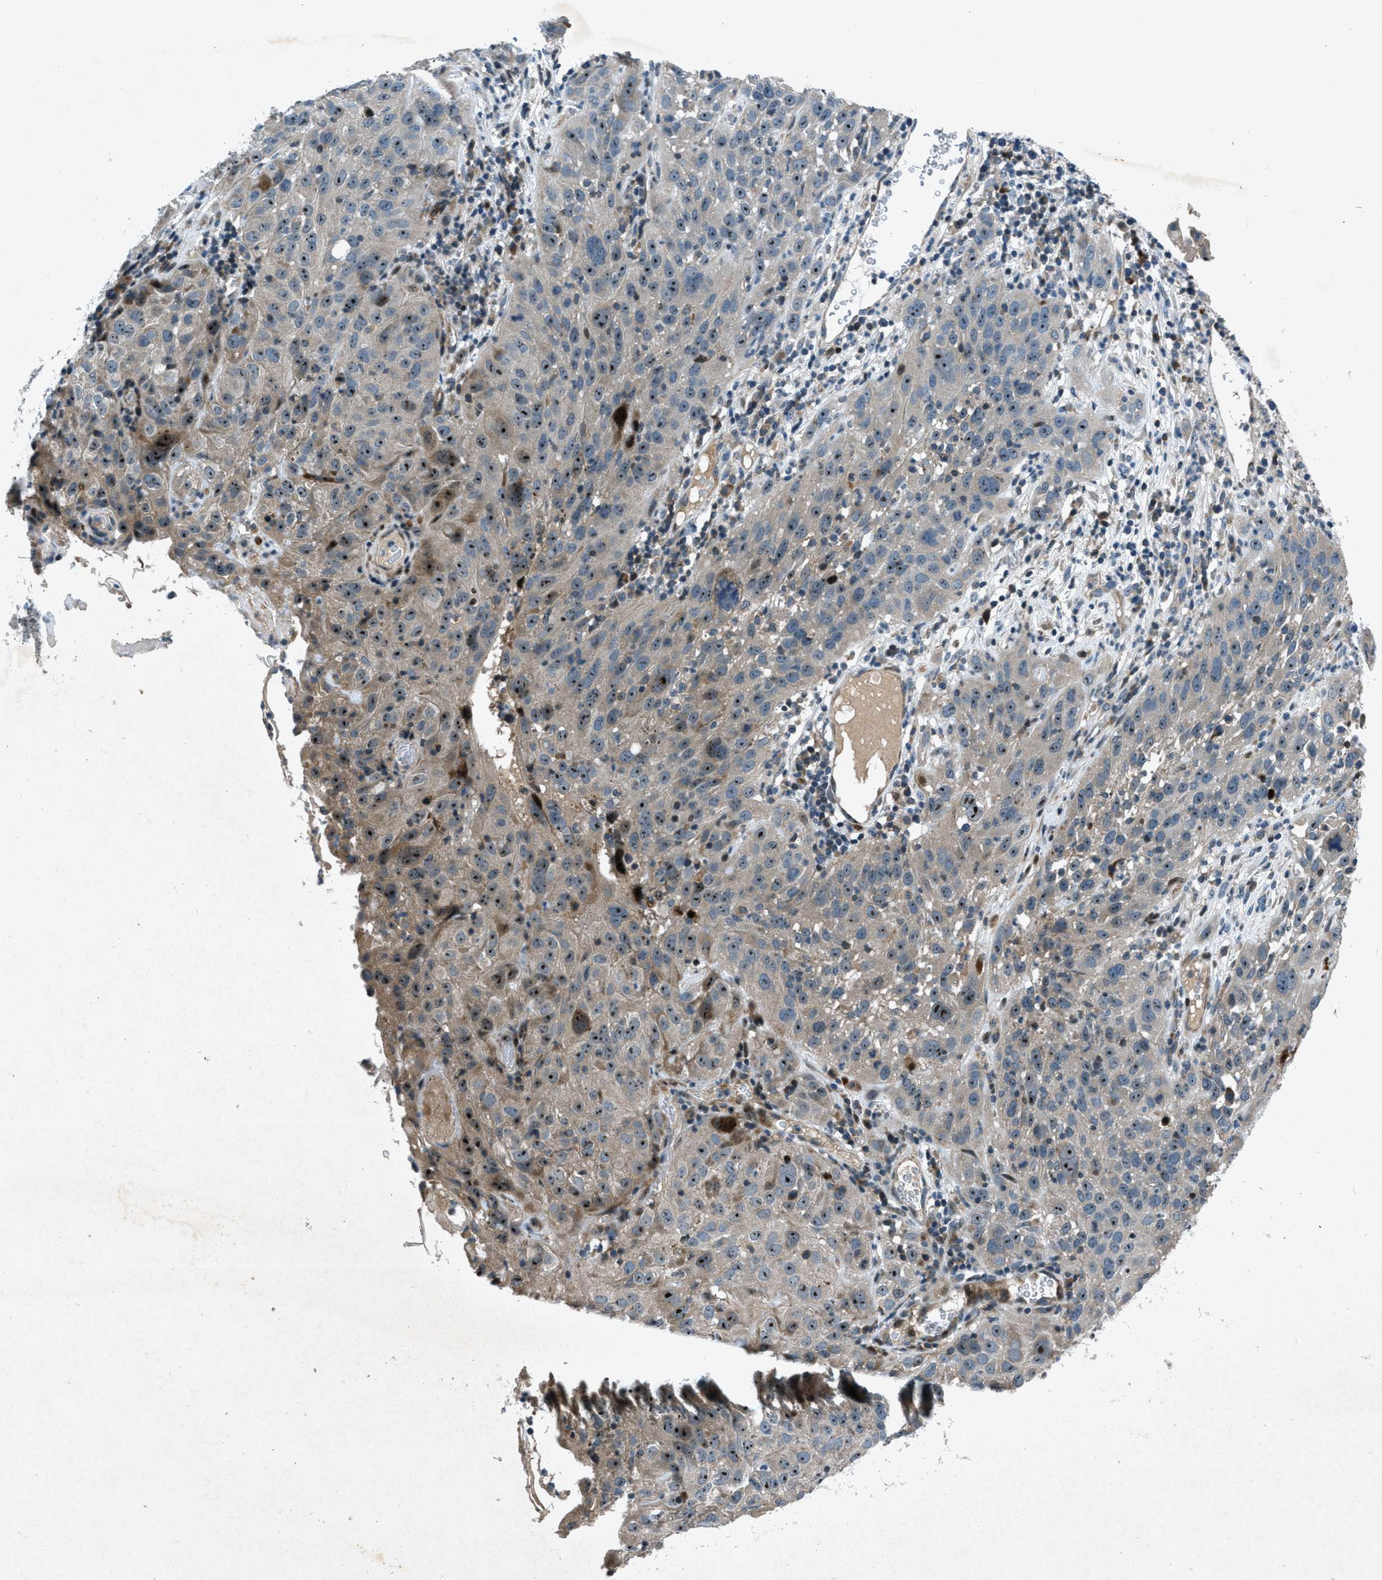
{"staining": {"intensity": "moderate", "quantity": ">75%", "location": "nuclear"}, "tissue": "cervical cancer", "cell_type": "Tumor cells", "image_type": "cancer", "snomed": [{"axis": "morphology", "description": "Squamous cell carcinoma, NOS"}, {"axis": "topography", "description": "Cervix"}], "caption": "The micrograph exhibits staining of squamous cell carcinoma (cervical), revealing moderate nuclear protein positivity (brown color) within tumor cells.", "gene": "CLEC2D", "patient": {"sex": "female", "age": 32}}